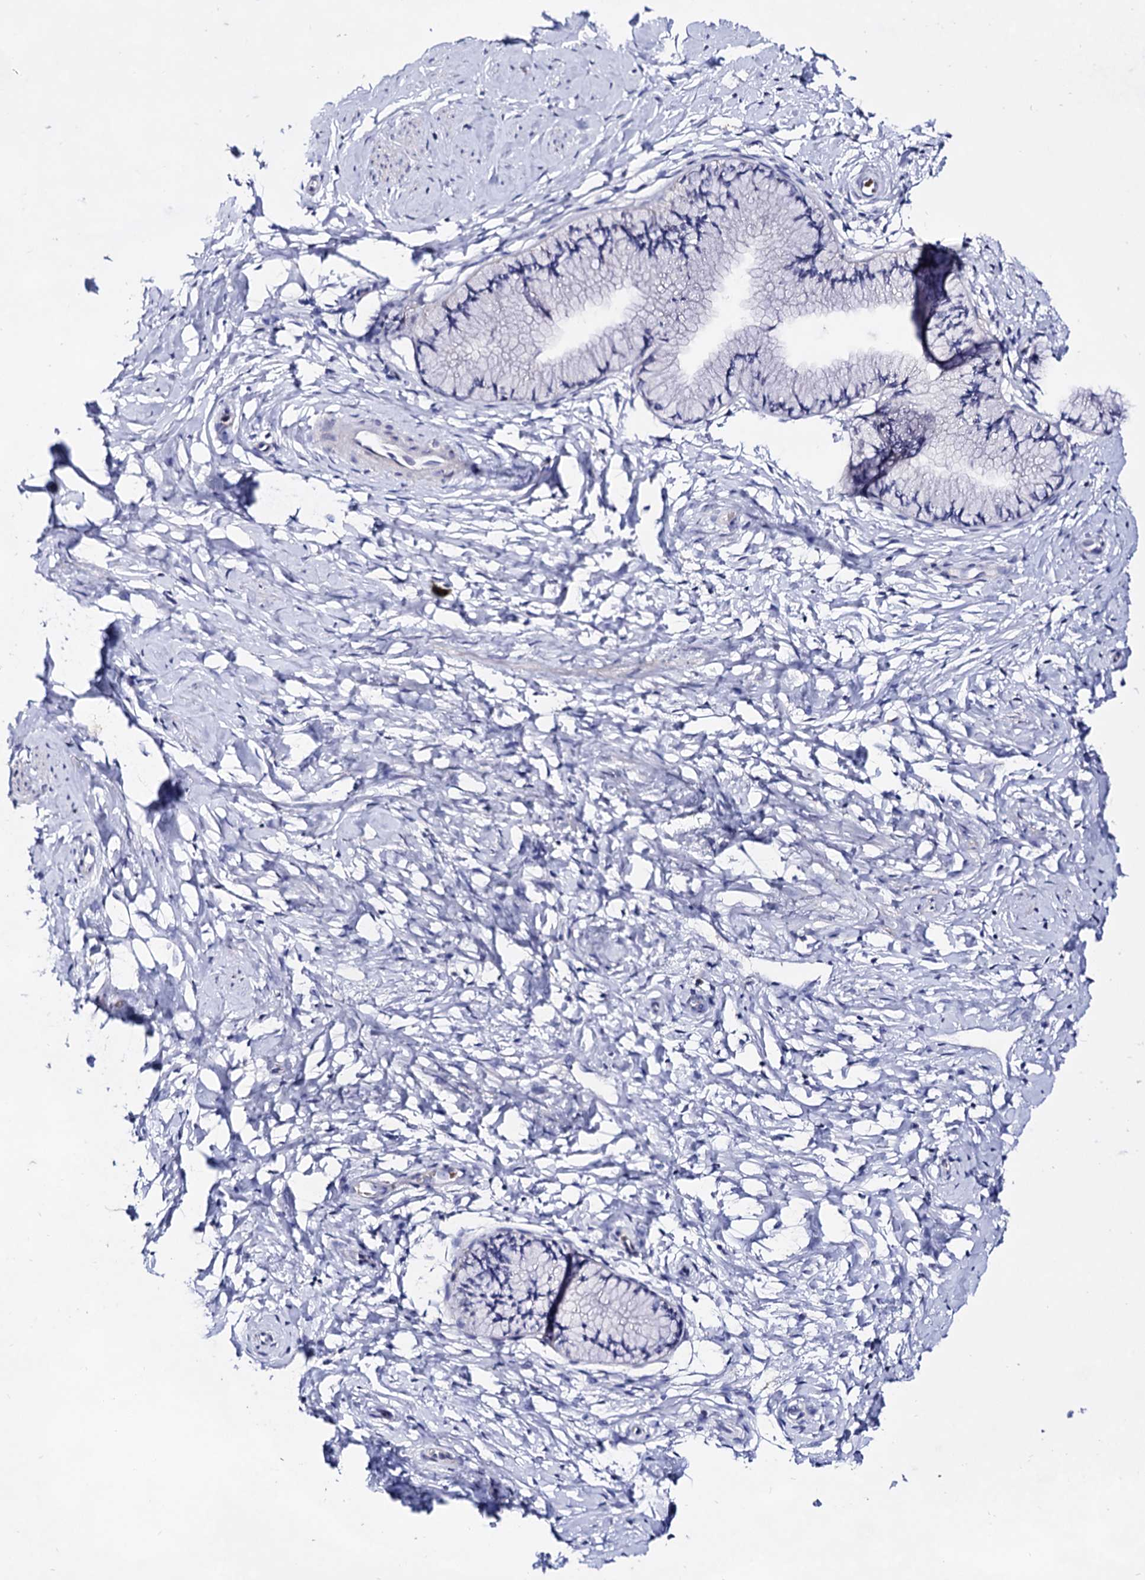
{"staining": {"intensity": "negative", "quantity": "none", "location": "none"}, "tissue": "cervix", "cell_type": "Glandular cells", "image_type": "normal", "snomed": [{"axis": "morphology", "description": "Normal tissue, NOS"}, {"axis": "topography", "description": "Cervix"}], "caption": "Immunohistochemistry (IHC) of unremarkable cervix displays no positivity in glandular cells.", "gene": "PLIN1", "patient": {"sex": "female", "age": 33}}